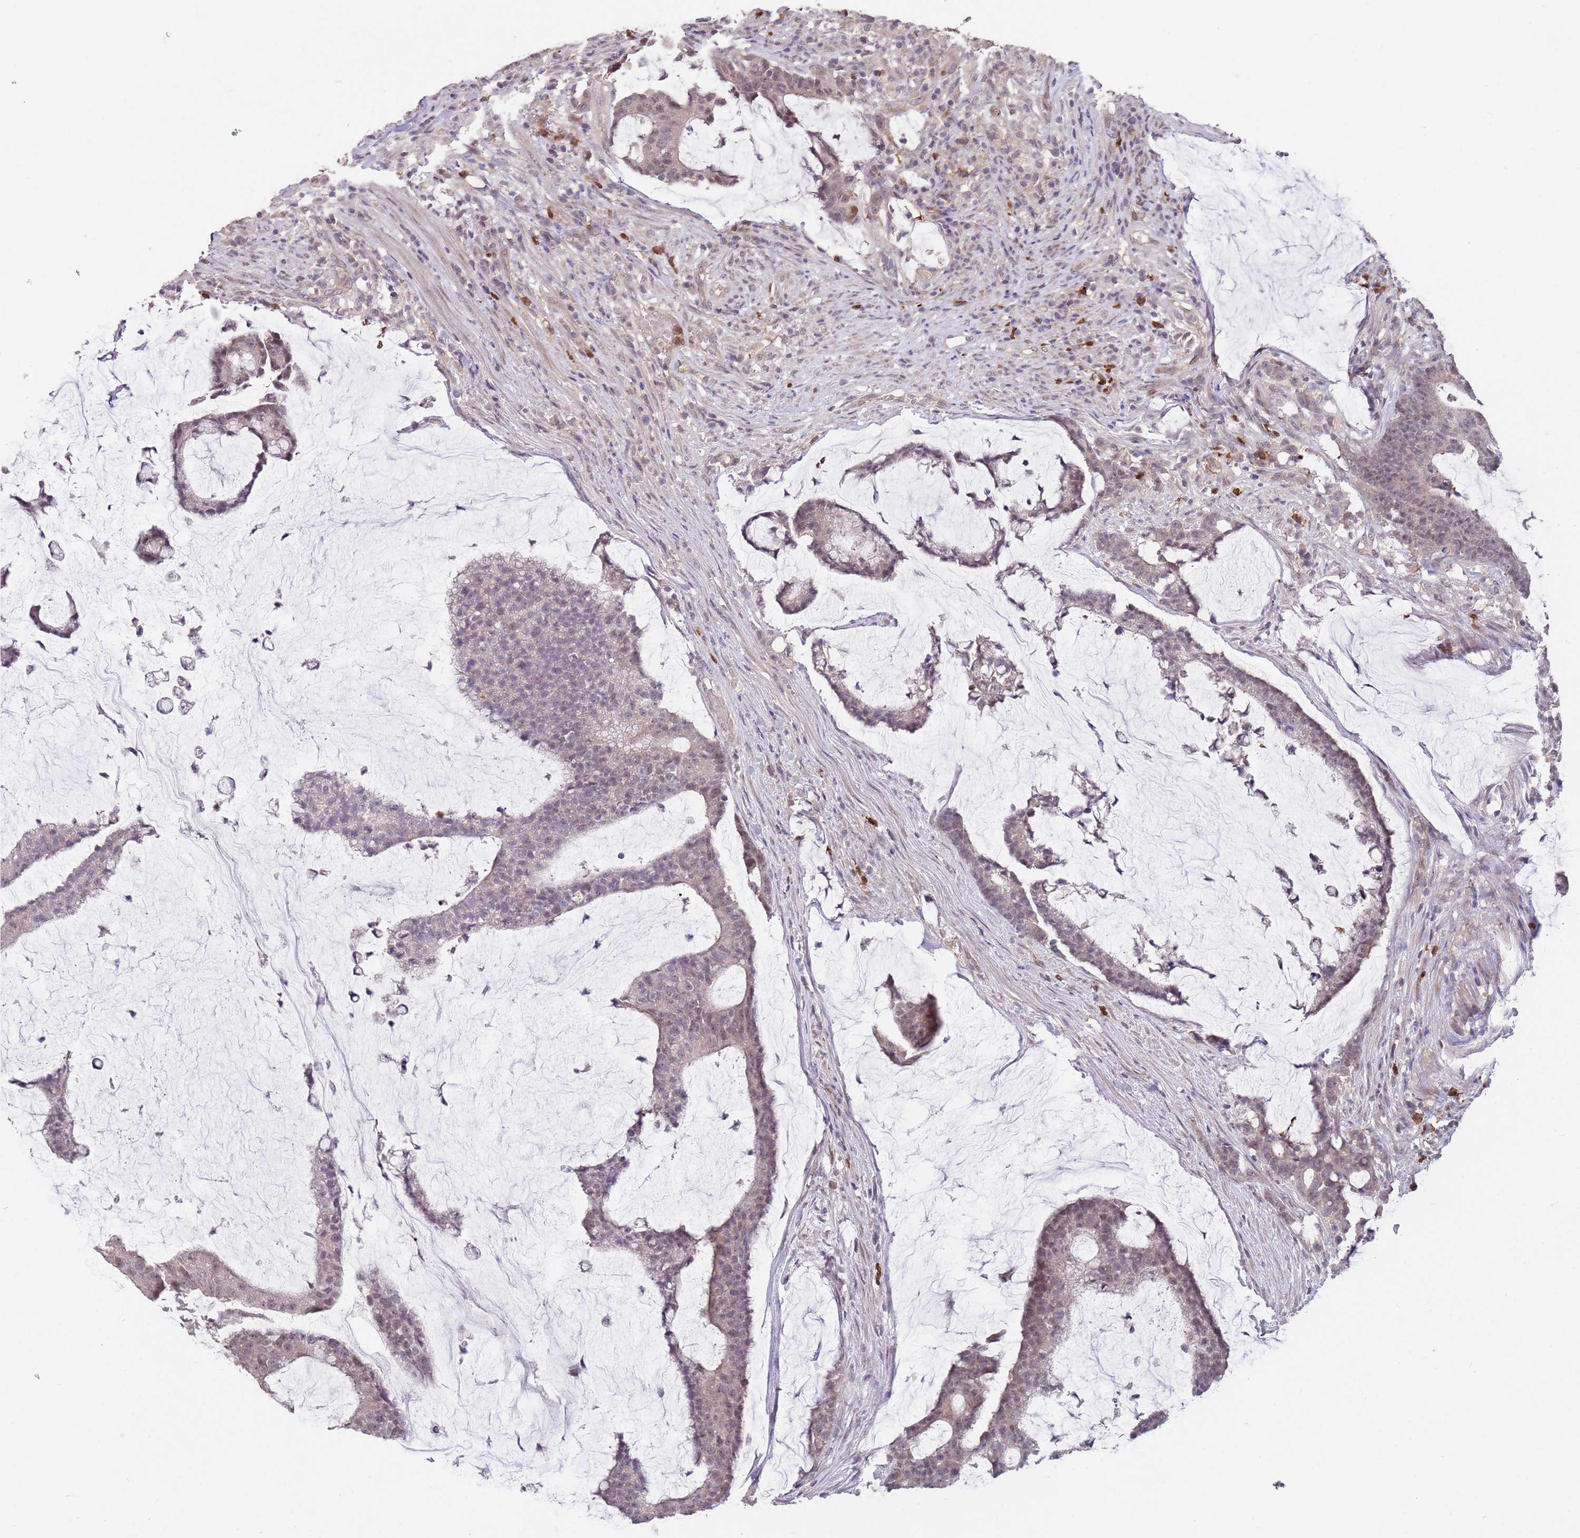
{"staining": {"intensity": "negative", "quantity": "none", "location": "none"}, "tissue": "colorectal cancer", "cell_type": "Tumor cells", "image_type": "cancer", "snomed": [{"axis": "morphology", "description": "Adenocarcinoma, NOS"}, {"axis": "topography", "description": "Colon"}], "caption": "There is no significant staining in tumor cells of colorectal cancer.", "gene": "MEI1", "patient": {"sex": "female", "age": 84}}